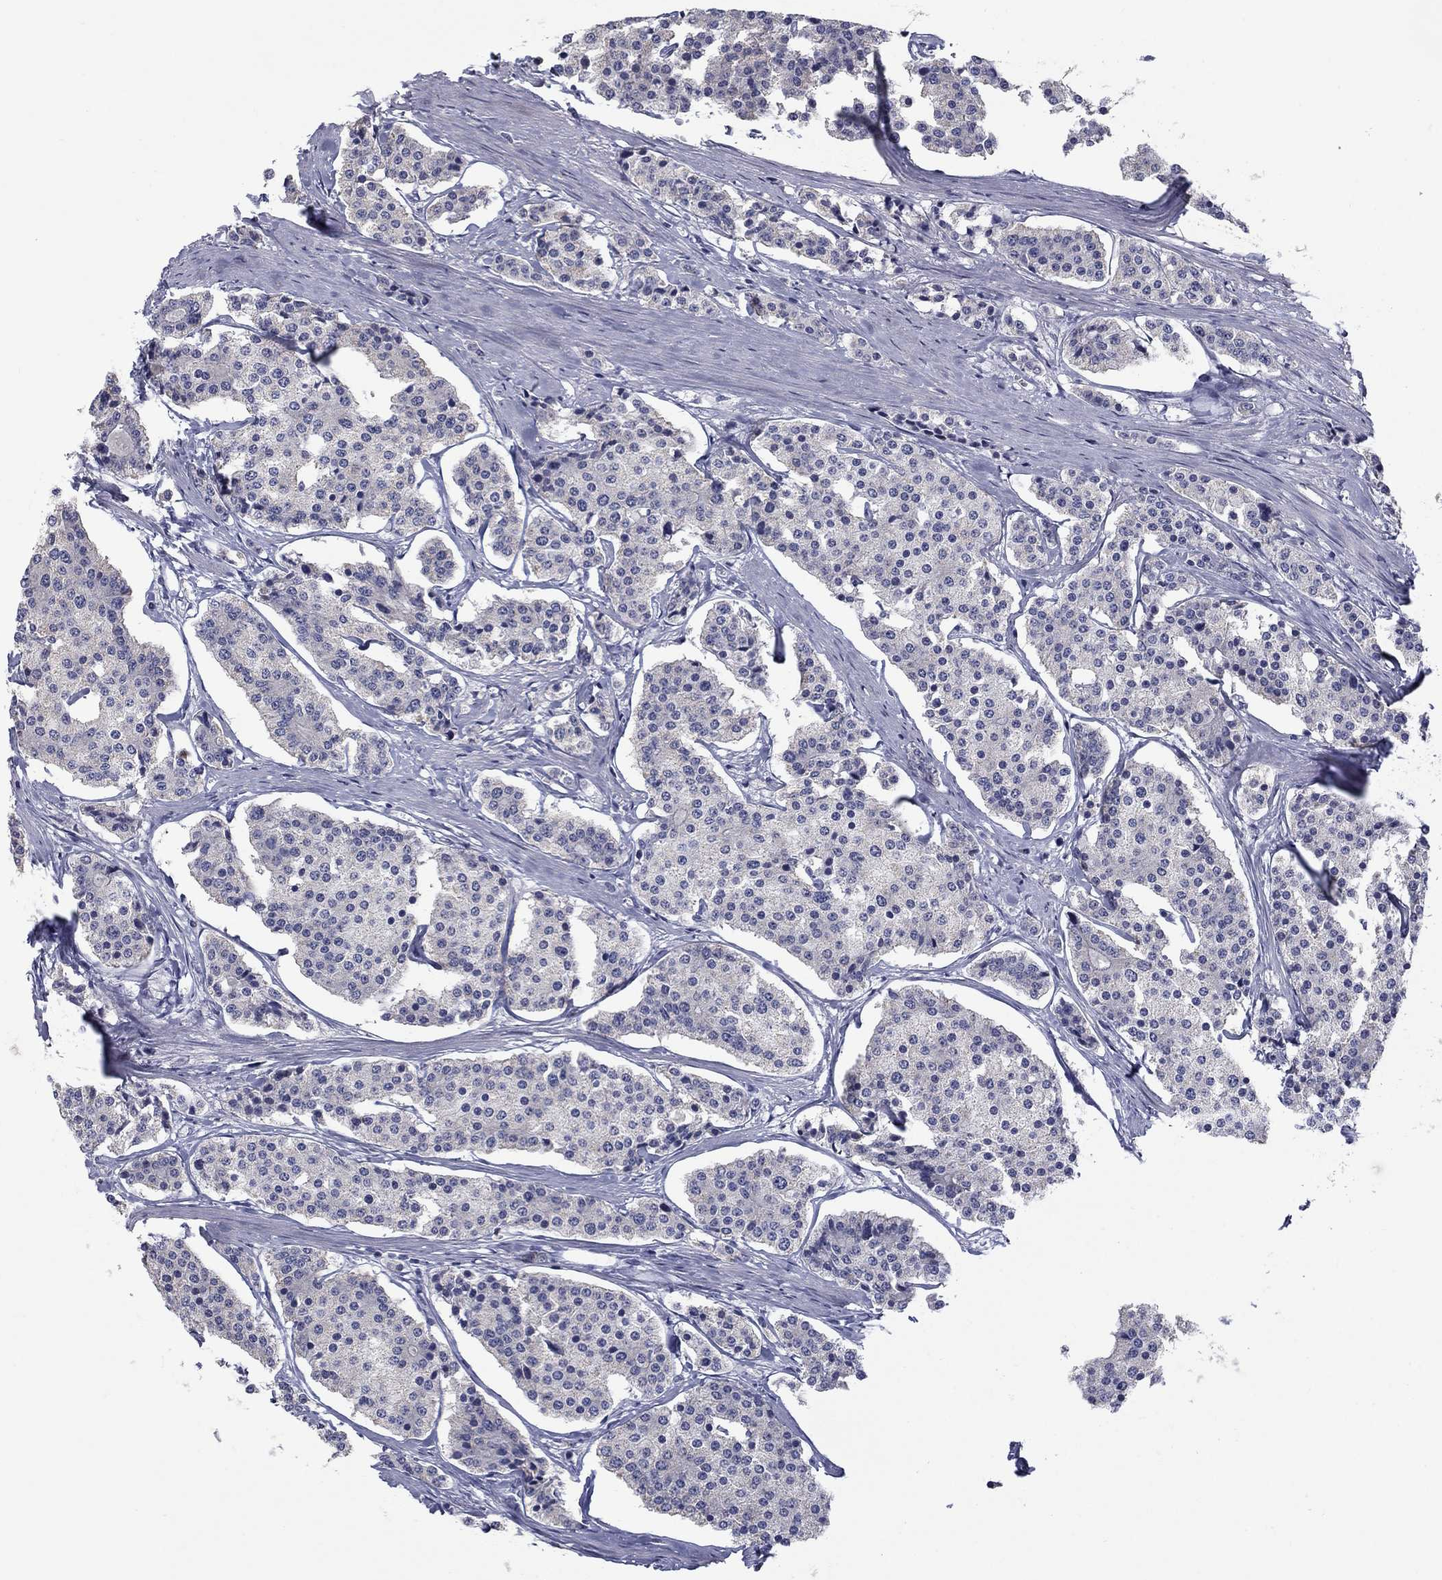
{"staining": {"intensity": "negative", "quantity": "none", "location": "none"}, "tissue": "carcinoid", "cell_type": "Tumor cells", "image_type": "cancer", "snomed": [{"axis": "morphology", "description": "Carcinoid, malignant, NOS"}, {"axis": "topography", "description": "Small intestine"}], "caption": "Protein analysis of malignant carcinoid displays no significant staining in tumor cells.", "gene": "FRK", "patient": {"sex": "female", "age": 65}}